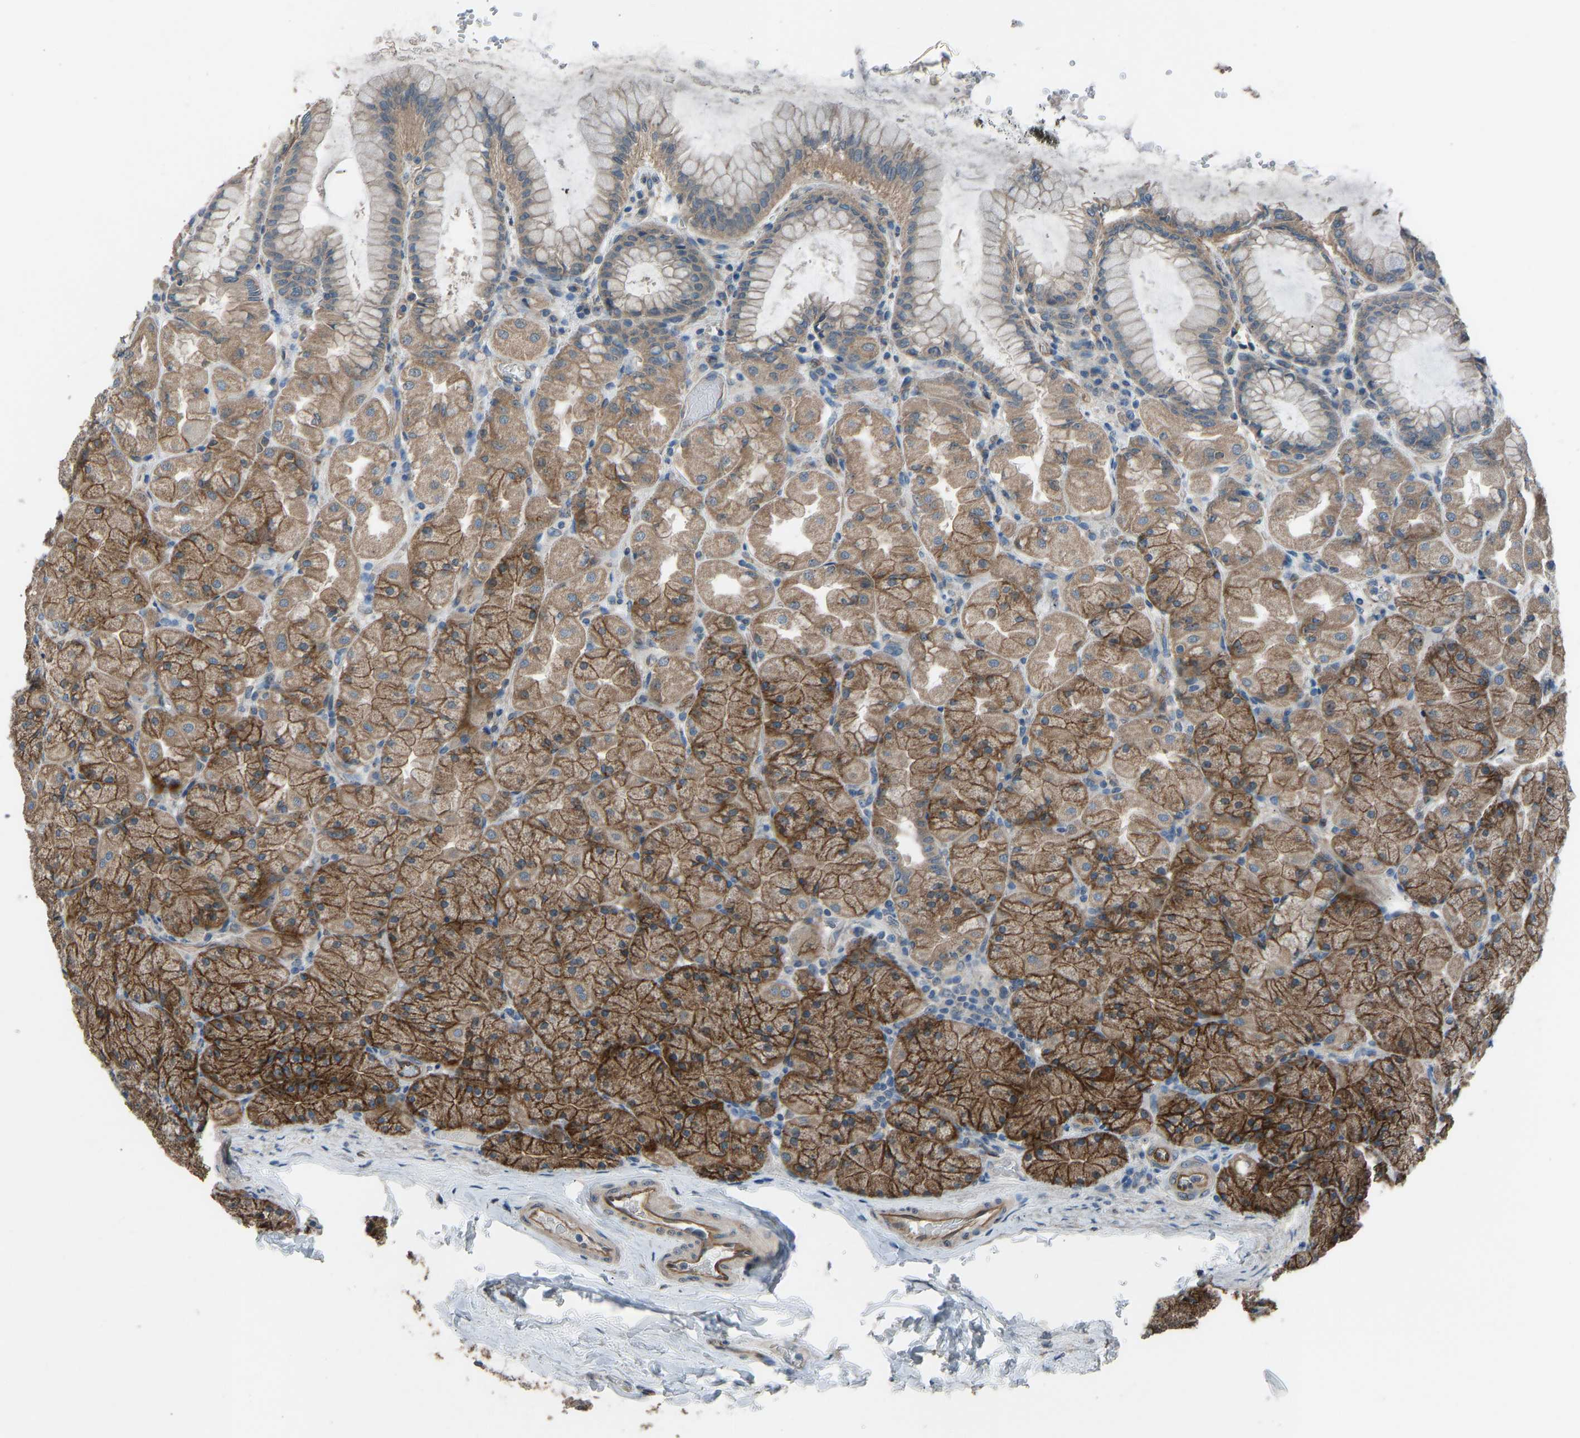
{"staining": {"intensity": "moderate", "quantity": ">75%", "location": "cytoplasmic/membranous"}, "tissue": "stomach", "cell_type": "Glandular cells", "image_type": "normal", "snomed": [{"axis": "morphology", "description": "Normal tissue, NOS"}, {"axis": "topography", "description": "Stomach, upper"}], "caption": "This is an image of immunohistochemistry (IHC) staining of unremarkable stomach, which shows moderate positivity in the cytoplasmic/membranous of glandular cells.", "gene": "SLC43A1", "patient": {"sex": "female", "age": 56}}